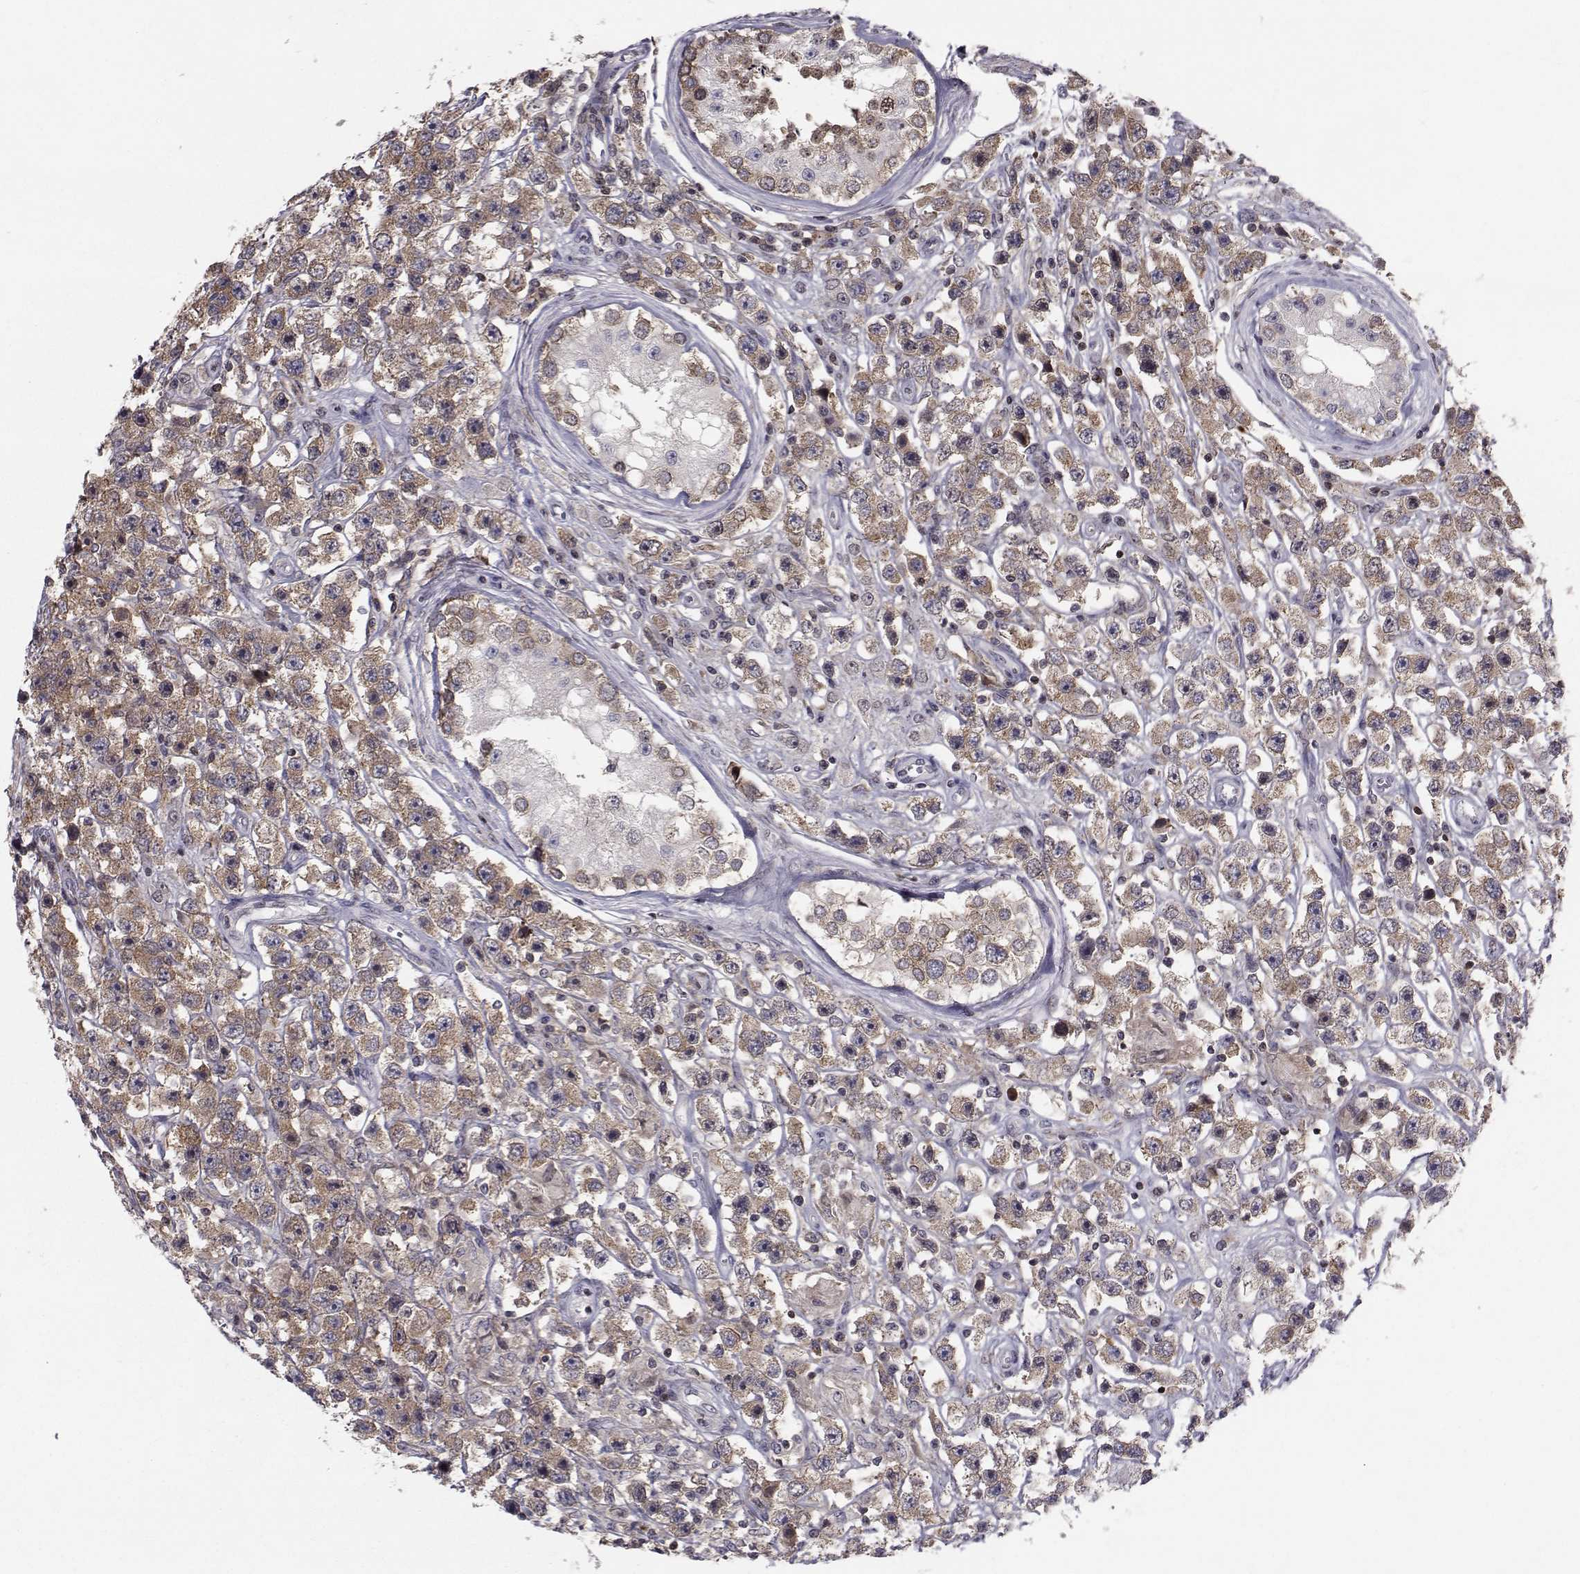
{"staining": {"intensity": "moderate", "quantity": ">75%", "location": "cytoplasmic/membranous"}, "tissue": "testis cancer", "cell_type": "Tumor cells", "image_type": "cancer", "snomed": [{"axis": "morphology", "description": "Seminoma, NOS"}, {"axis": "topography", "description": "Testis"}], "caption": "Protein expression analysis of human testis cancer (seminoma) reveals moderate cytoplasmic/membranous staining in about >75% of tumor cells. The protein is shown in brown color, while the nuclei are stained blue.", "gene": "PCP4L1", "patient": {"sex": "male", "age": 45}}